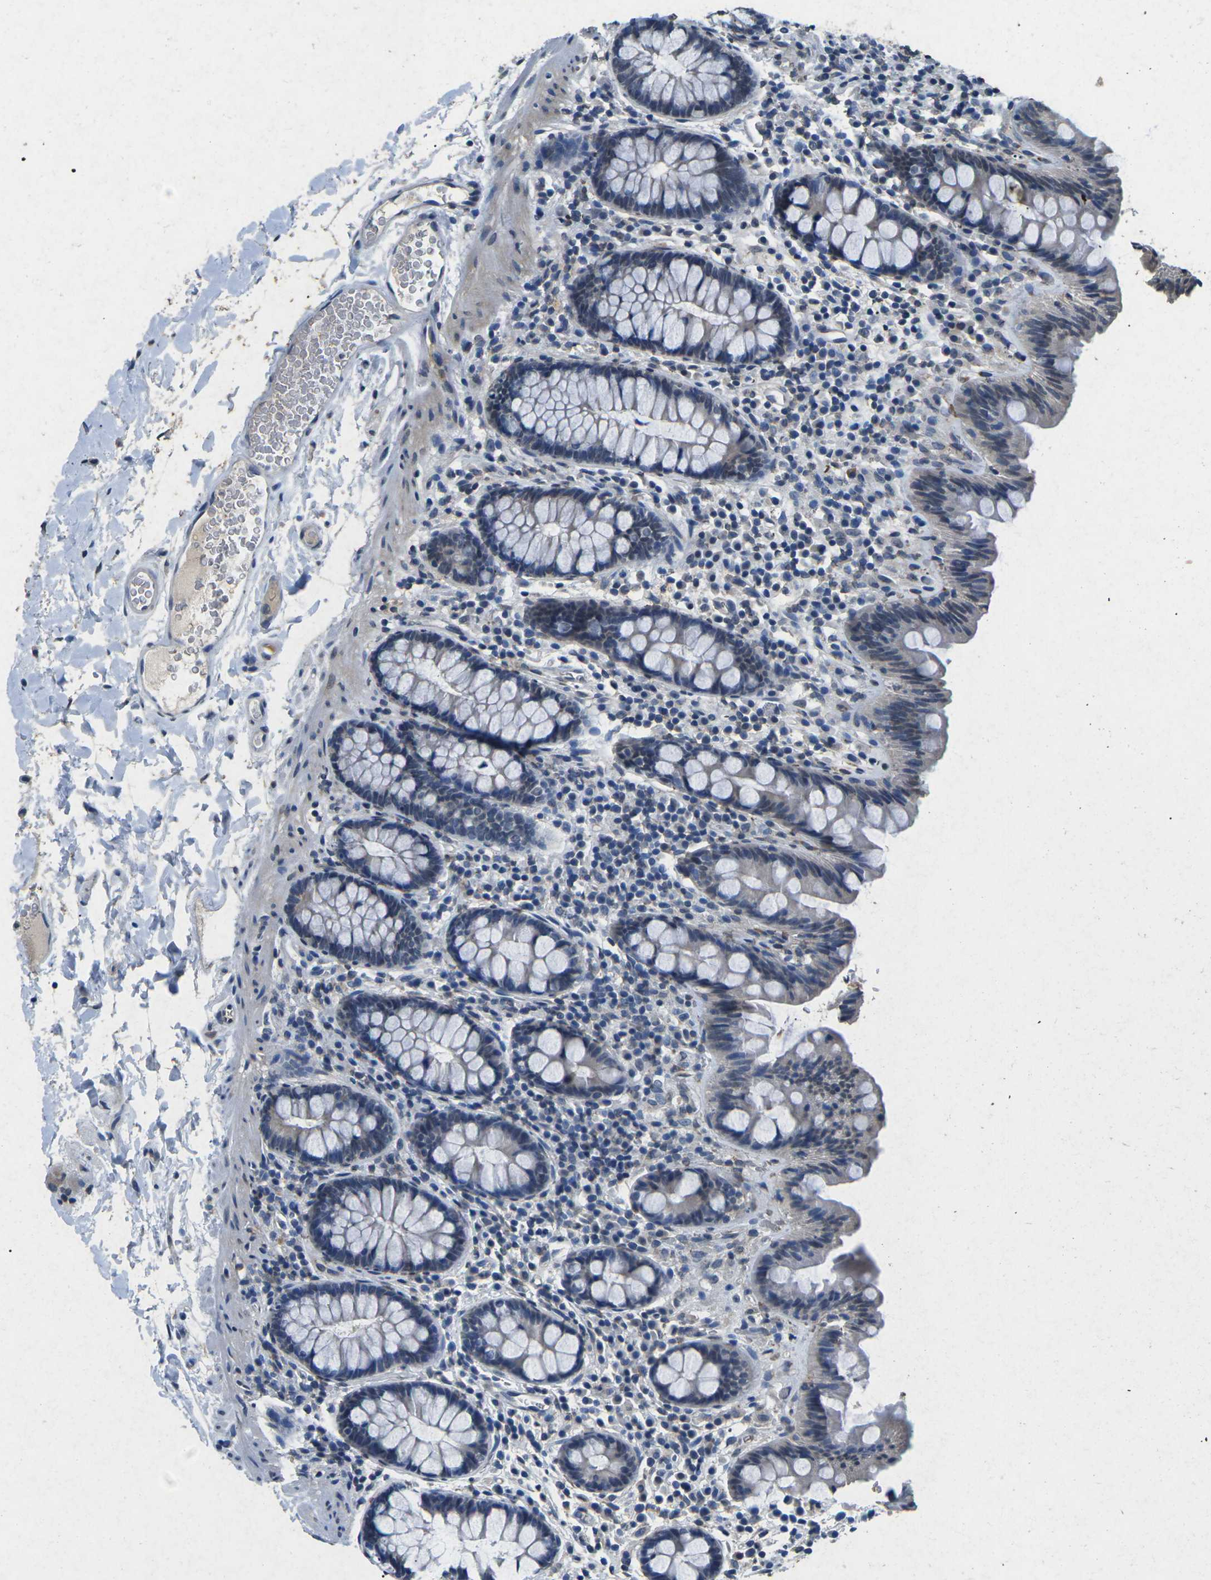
{"staining": {"intensity": "negative", "quantity": "none", "location": "none"}, "tissue": "colon", "cell_type": "Endothelial cells", "image_type": "normal", "snomed": [{"axis": "morphology", "description": "Normal tissue, NOS"}, {"axis": "topography", "description": "Colon"}], "caption": "This is a photomicrograph of IHC staining of unremarkable colon, which shows no positivity in endothelial cells.", "gene": "SCNN1B", "patient": {"sex": "female", "age": 80}}